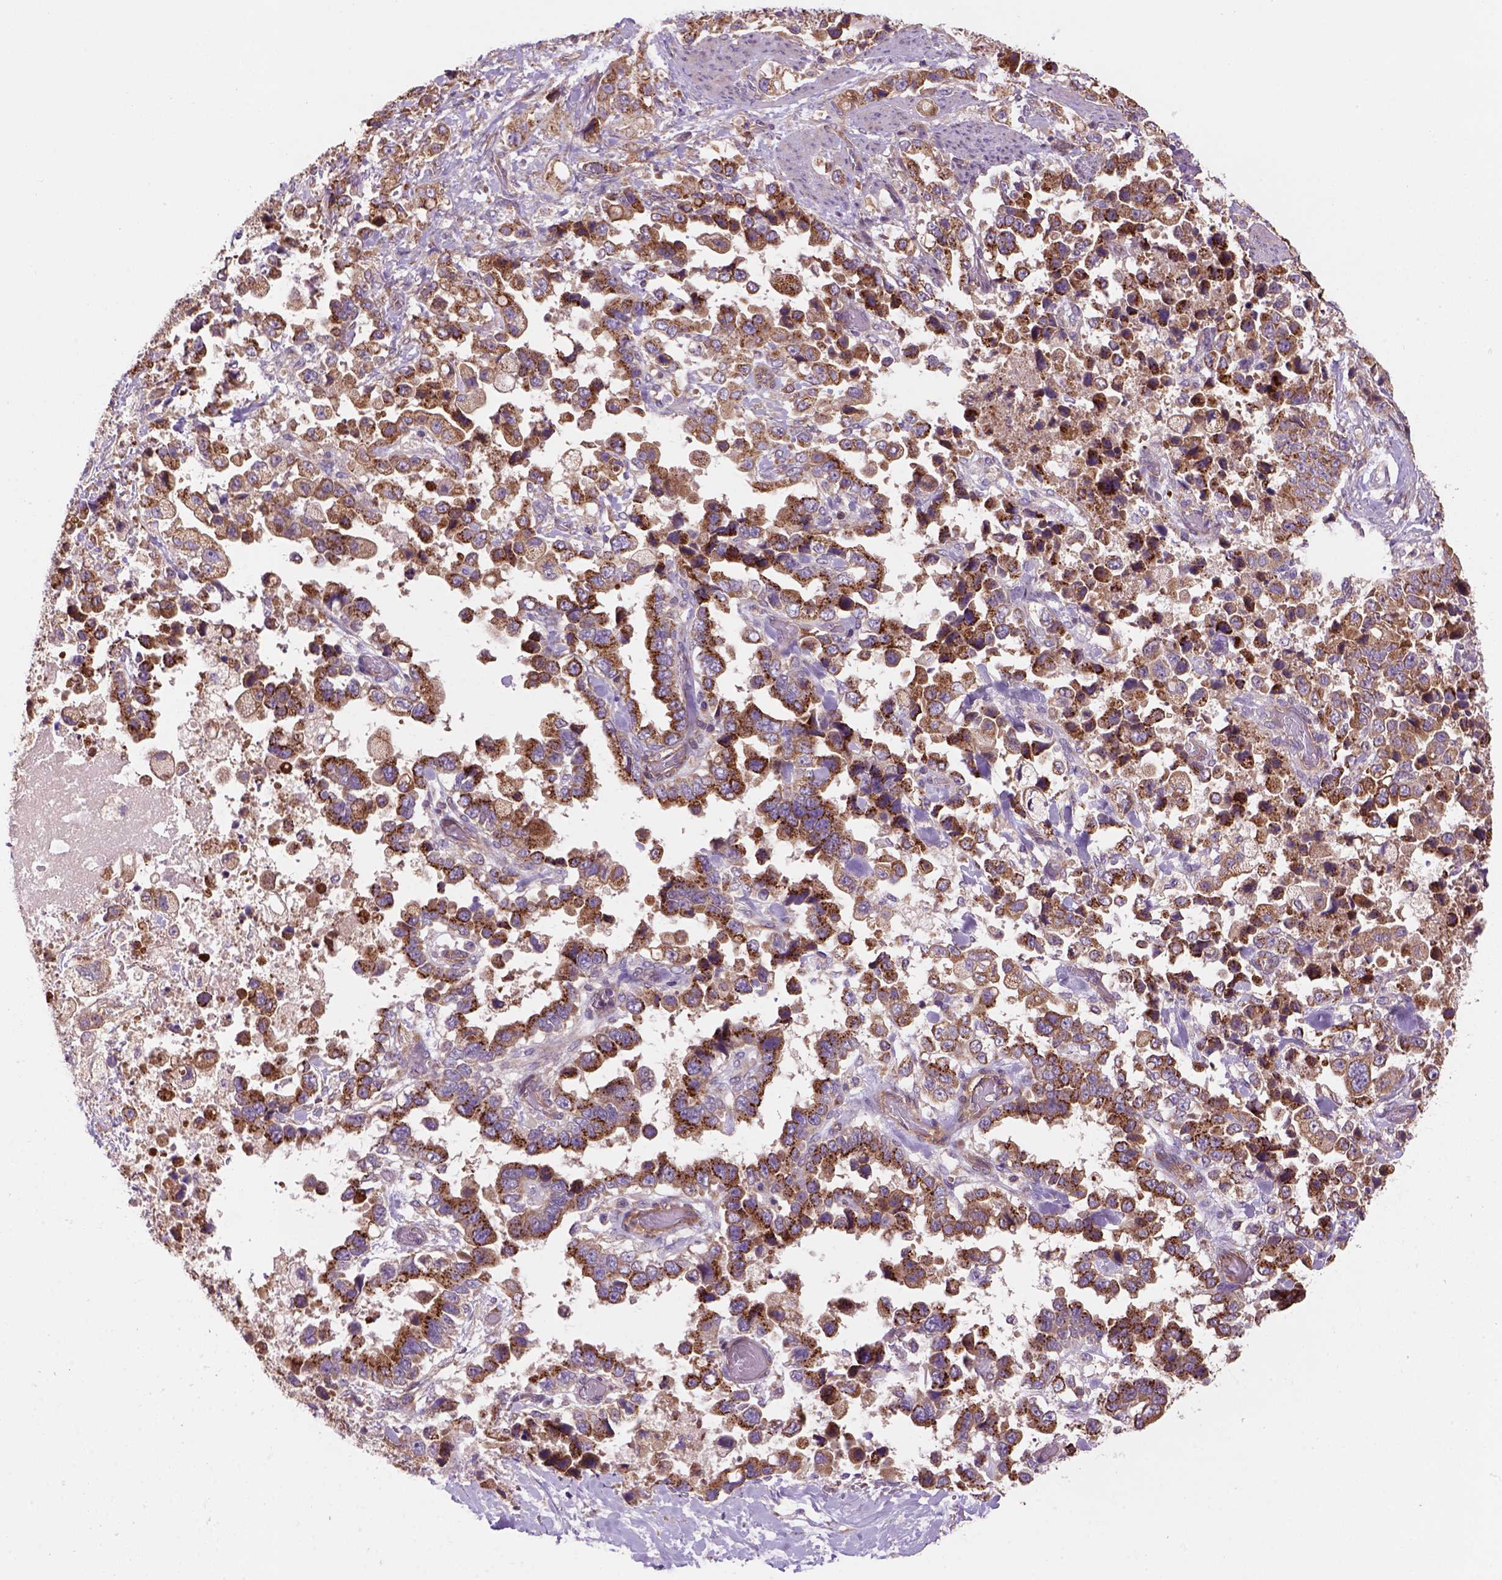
{"staining": {"intensity": "strong", "quantity": "<25%", "location": "cytoplasmic/membranous"}, "tissue": "stomach cancer", "cell_type": "Tumor cells", "image_type": "cancer", "snomed": [{"axis": "morphology", "description": "Adenocarcinoma, NOS"}, {"axis": "topography", "description": "Stomach"}], "caption": "Adenocarcinoma (stomach) stained with a protein marker displays strong staining in tumor cells.", "gene": "WARS2", "patient": {"sex": "male", "age": 59}}